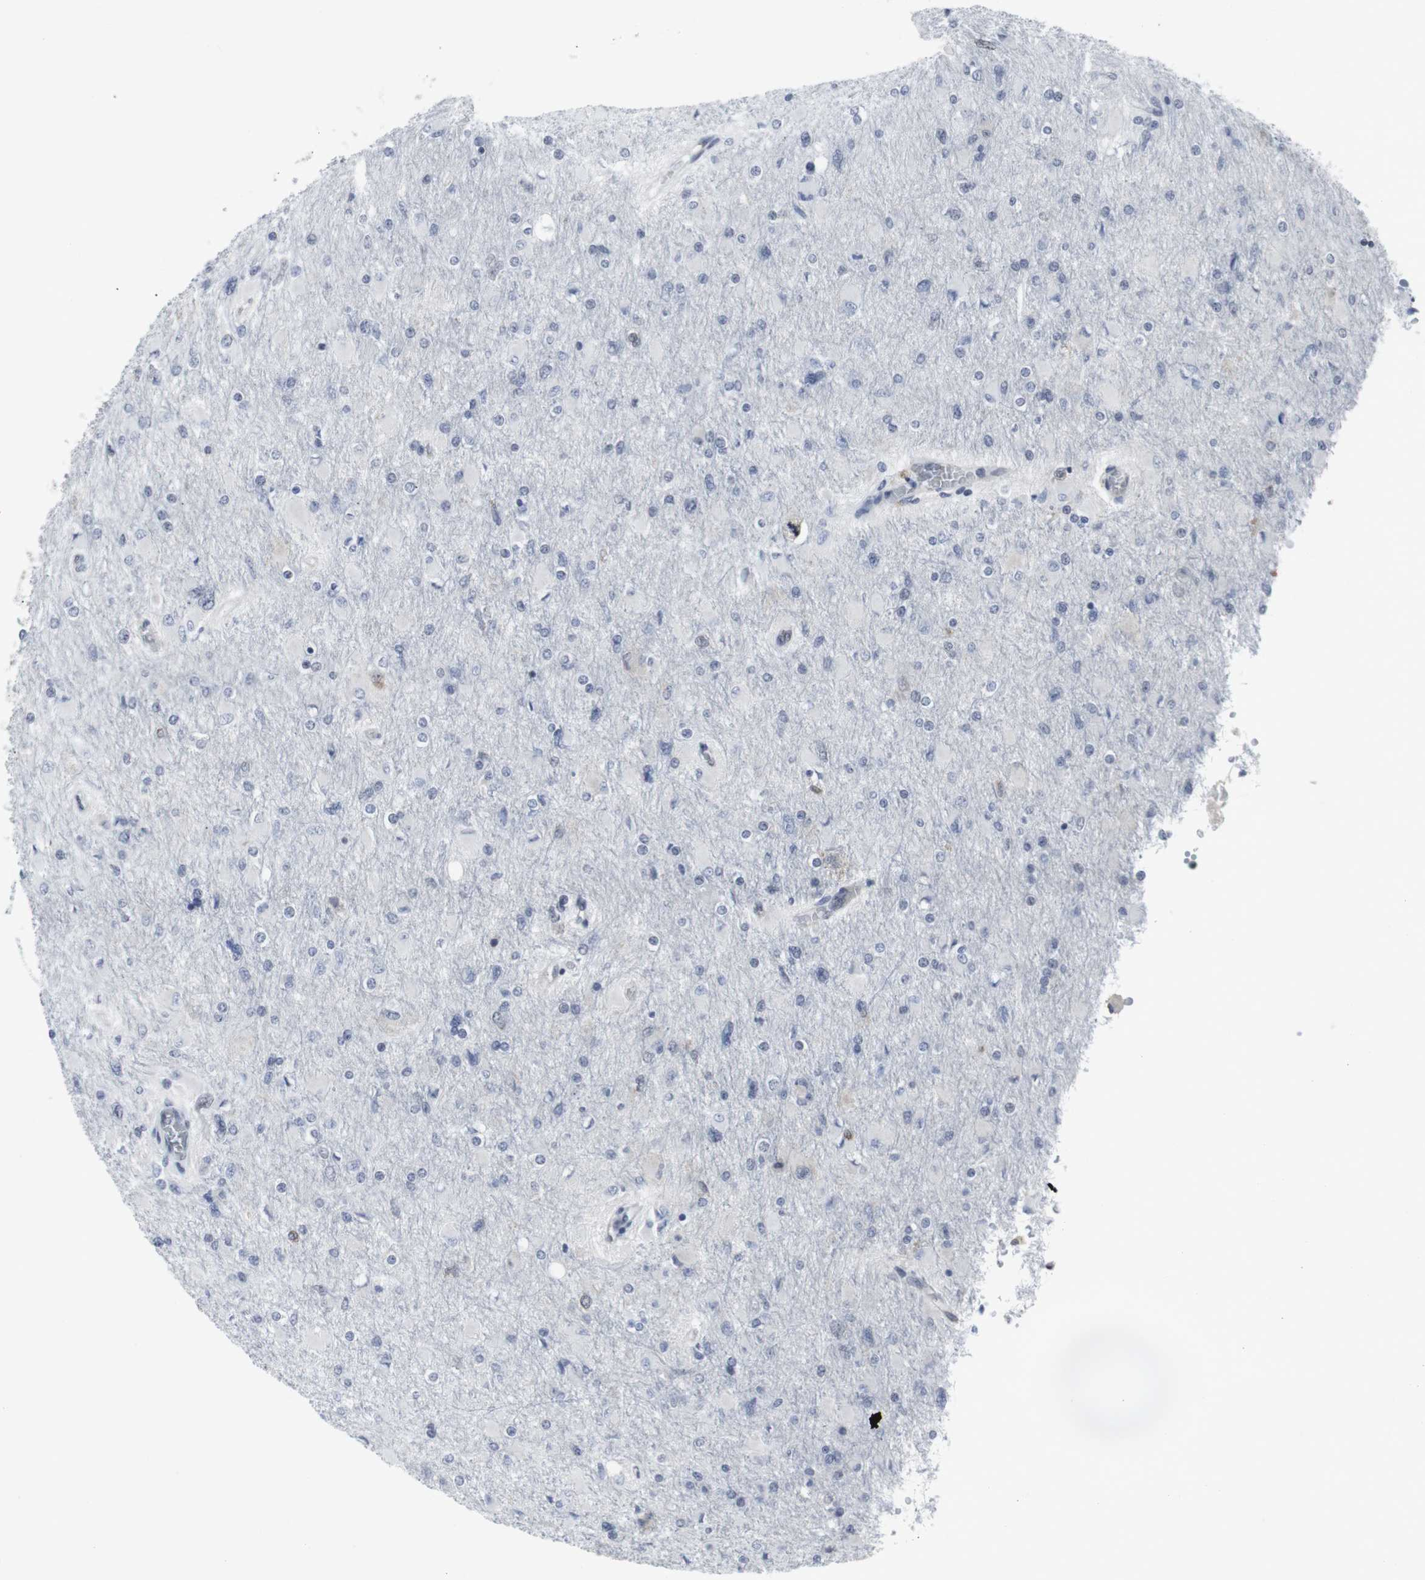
{"staining": {"intensity": "negative", "quantity": "none", "location": "none"}, "tissue": "glioma", "cell_type": "Tumor cells", "image_type": "cancer", "snomed": [{"axis": "morphology", "description": "Glioma, malignant, High grade"}, {"axis": "topography", "description": "Cerebral cortex"}], "caption": "A high-resolution image shows immunohistochemistry staining of malignant glioma (high-grade), which demonstrates no significant staining in tumor cells.", "gene": "GEMIN2", "patient": {"sex": "female", "age": 36}}